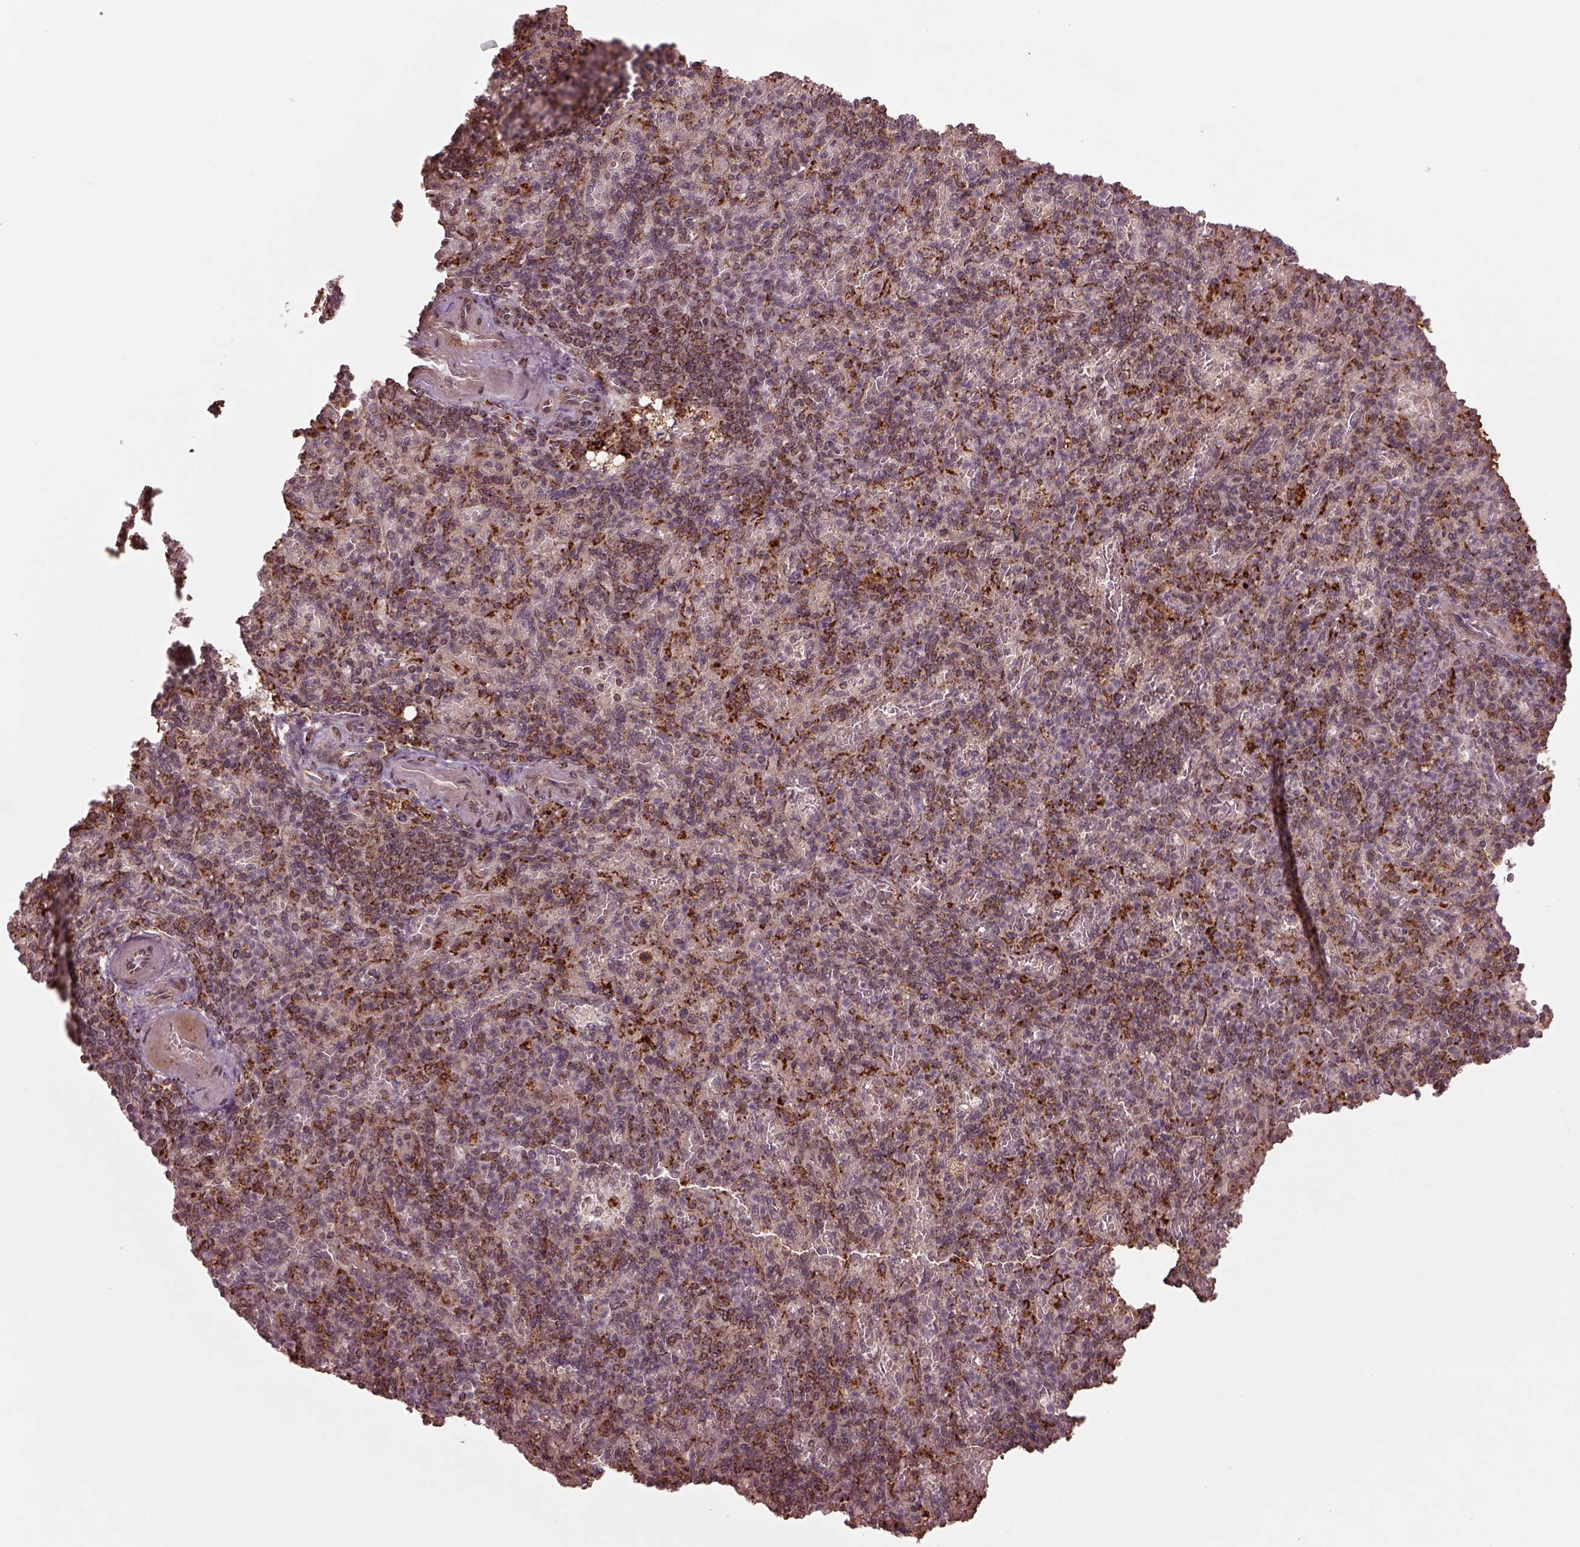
{"staining": {"intensity": "strong", "quantity": "25%-75%", "location": "cytoplasmic/membranous"}, "tissue": "spleen", "cell_type": "Cells in red pulp", "image_type": "normal", "snomed": [{"axis": "morphology", "description": "Normal tissue, NOS"}, {"axis": "topography", "description": "Spleen"}], "caption": "Protein analysis of benign spleen shows strong cytoplasmic/membranous expression in approximately 25%-75% of cells in red pulp.", "gene": "SEL1L3", "patient": {"sex": "female", "age": 74}}